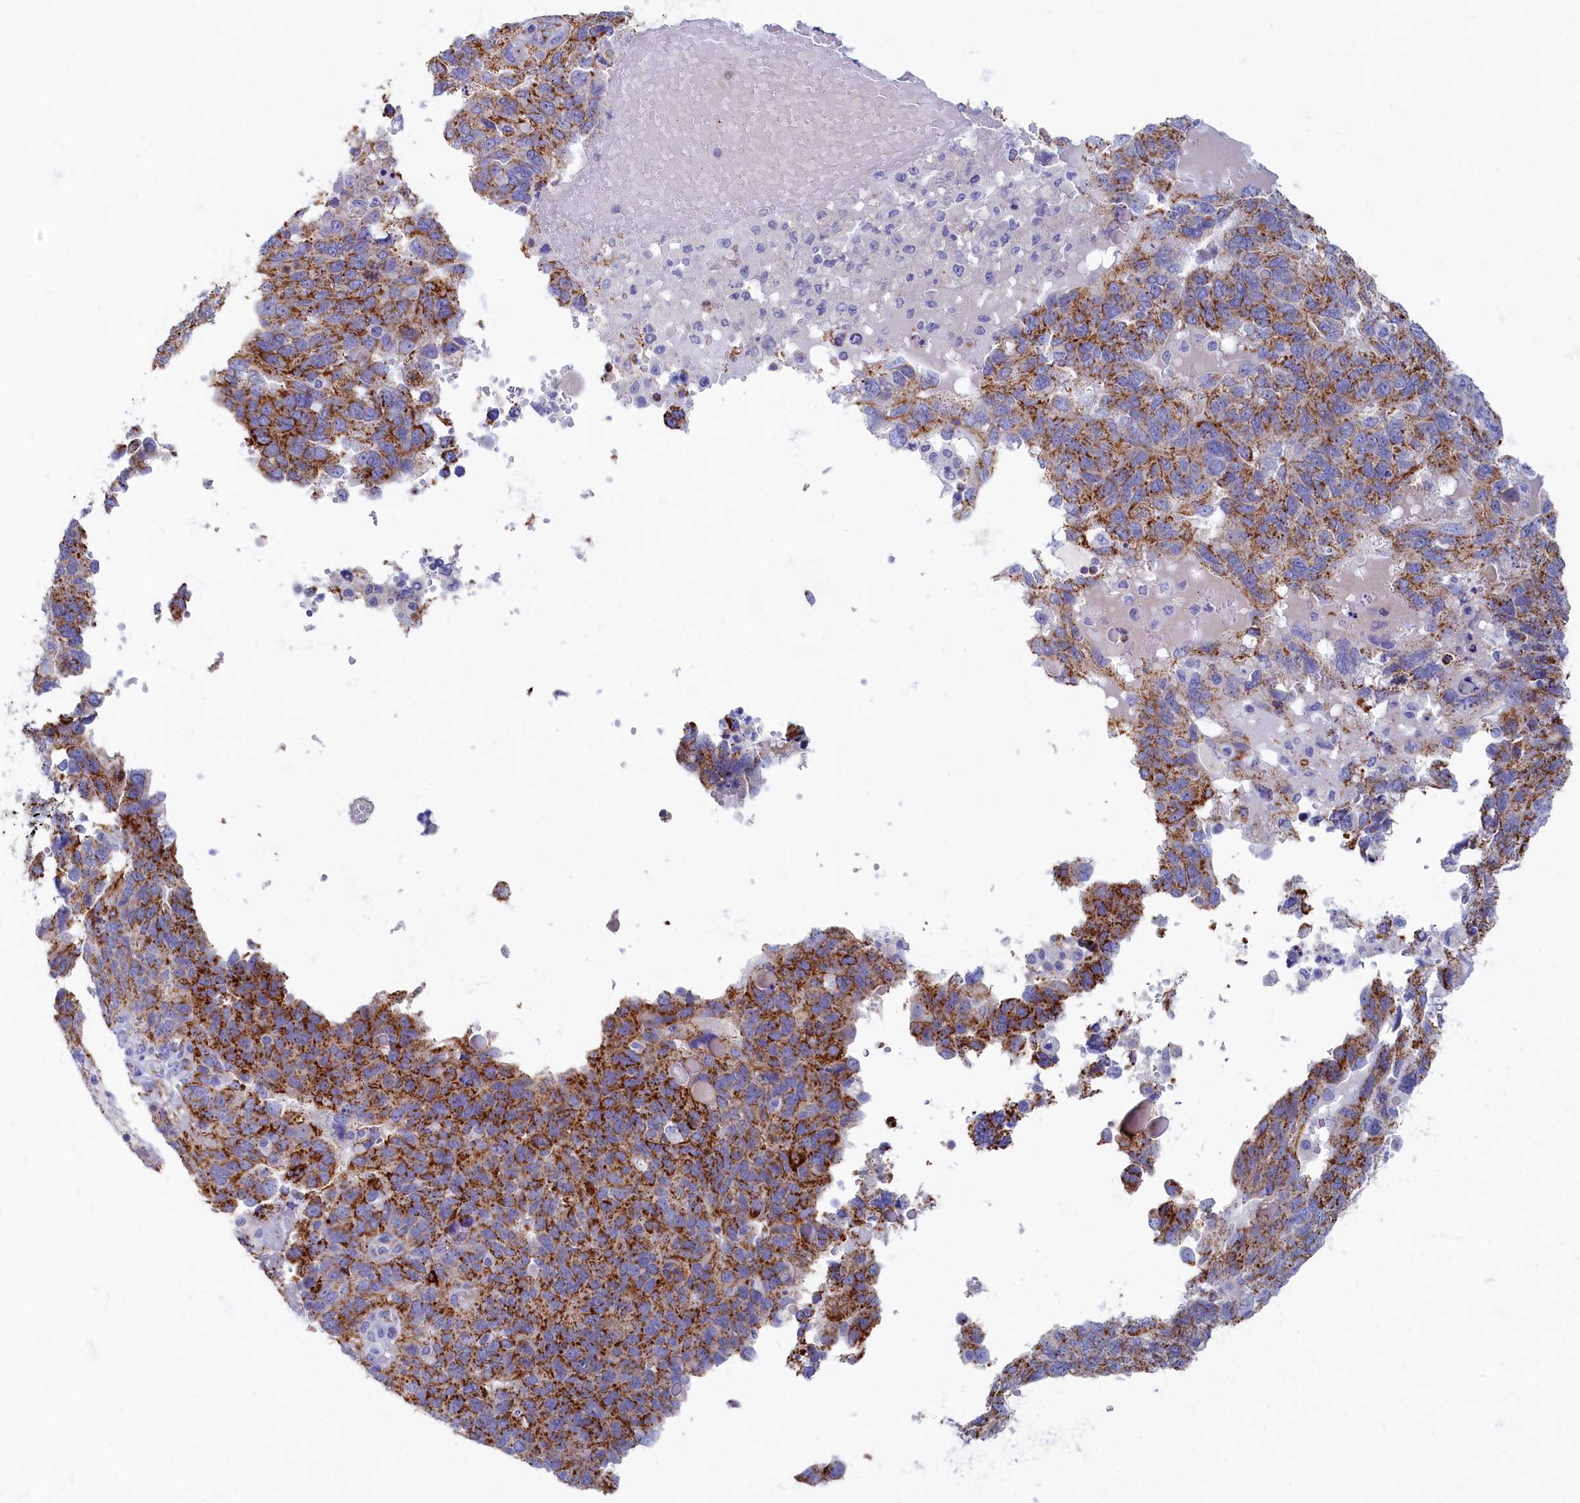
{"staining": {"intensity": "strong", "quantity": "25%-75%", "location": "cytoplasmic/membranous"}, "tissue": "endometrial cancer", "cell_type": "Tumor cells", "image_type": "cancer", "snomed": [{"axis": "morphology", "description": "Adenocarcinoma, NOS"}, {"axis": "topography", "description": "Endometrium"}], "caption": "Strong cytoplasmic/membranous expression for a protein is identified in approximately 25%-75% of tumor cells of endometrial cancer (adenocarcinoma) using IHC.", "gene": "OCIAD2", "patient": {"sex": "female", "age": 66}}